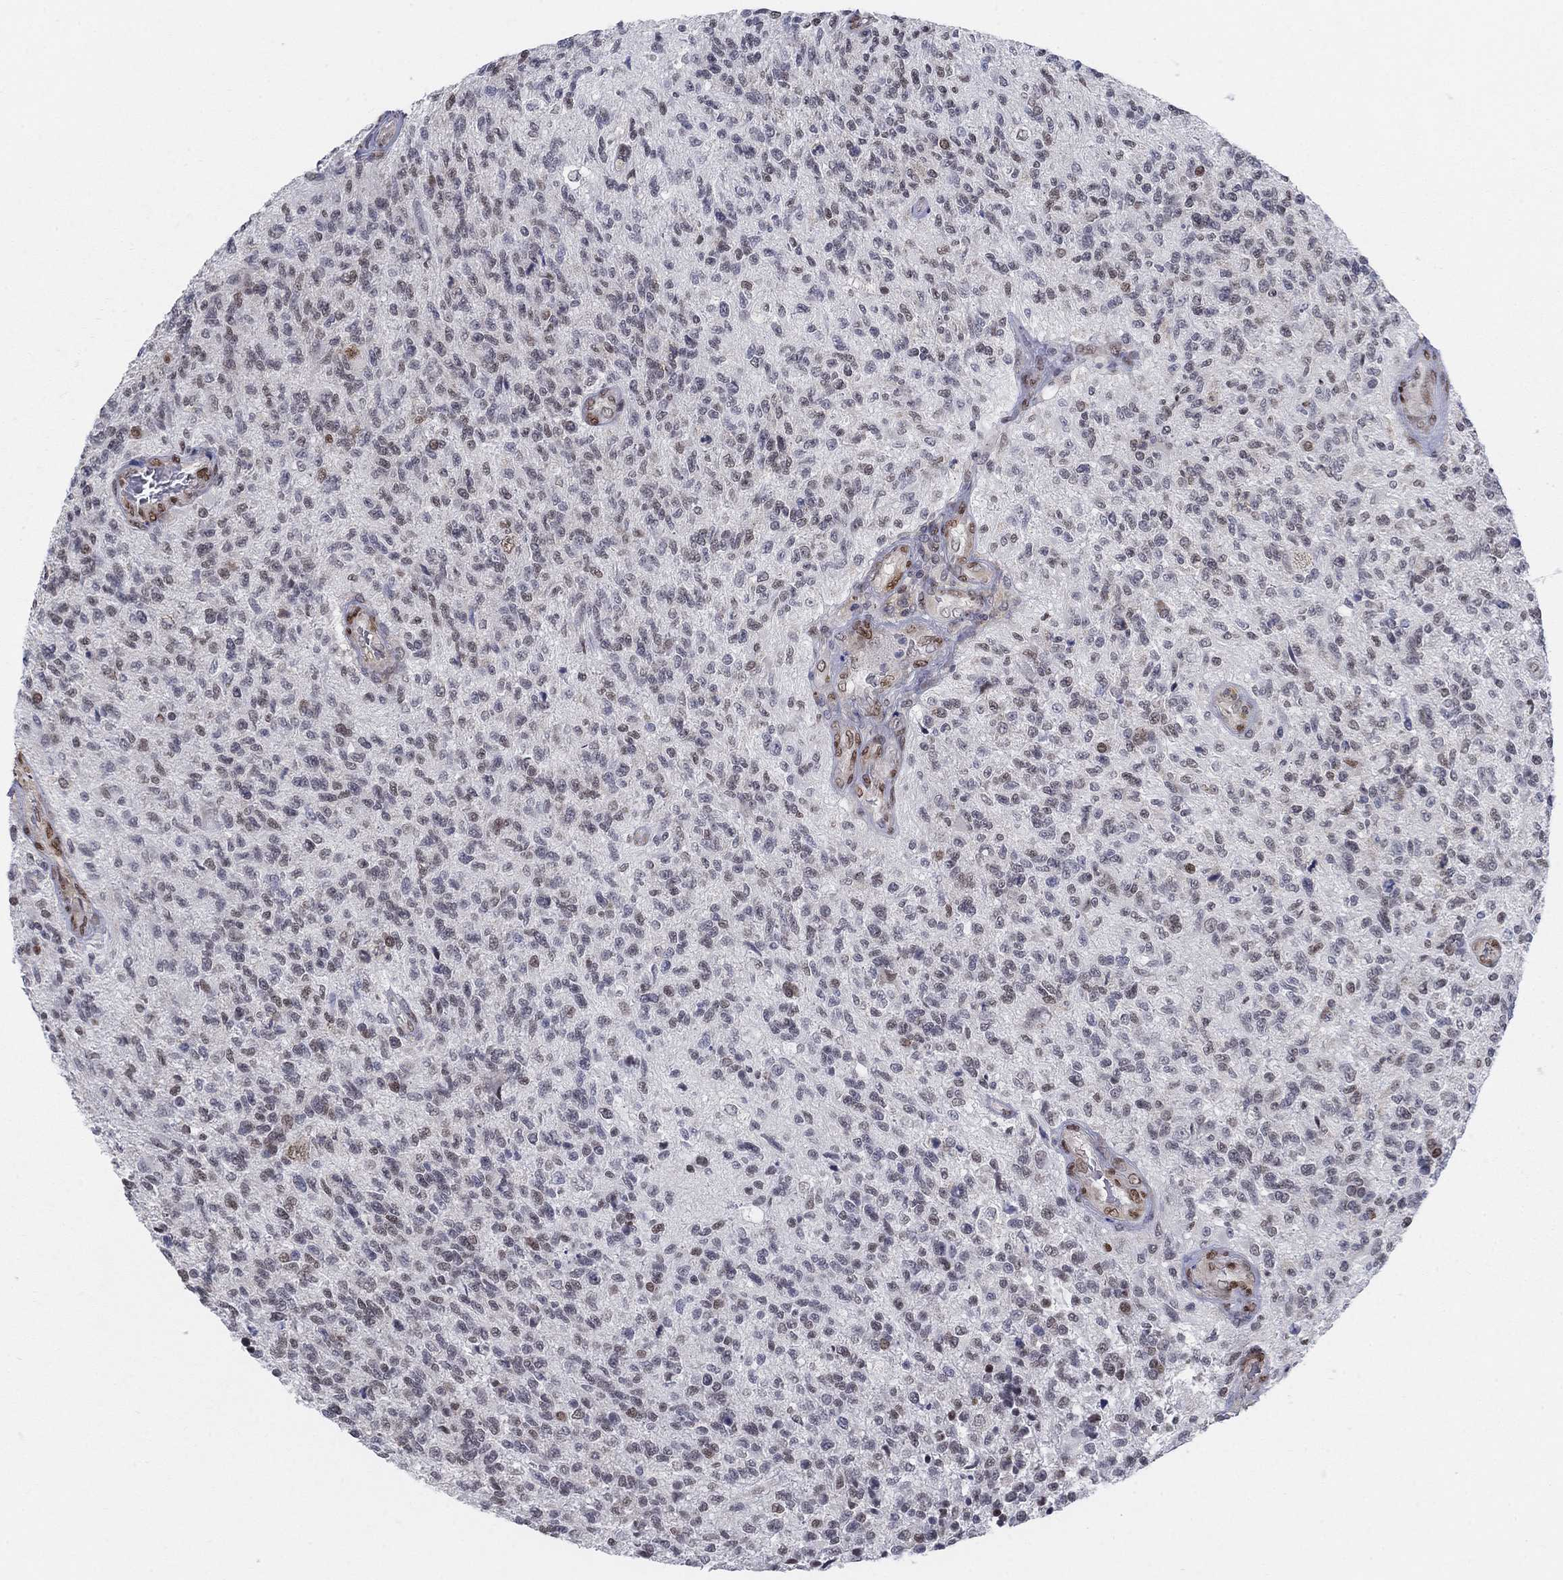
{"staining": {"intensity": "moderate", "quantity": "<25%", "location": "nuclear"}, "tissue": "glioma", "cell_type": "Tumor cells", "image_type": "cancer", "snomed": [{"axis": "morphology", "description": "Glioma, malignant, High grade"}, {"axis": "topography", "description": "Brain"}], "caption": "Human malignant glioma (high-grade) stained with a protein marker exhibits moderate staining in tumor cells.", "gene": "CENPE", "patient": {"sex": "male", "age": 56}}